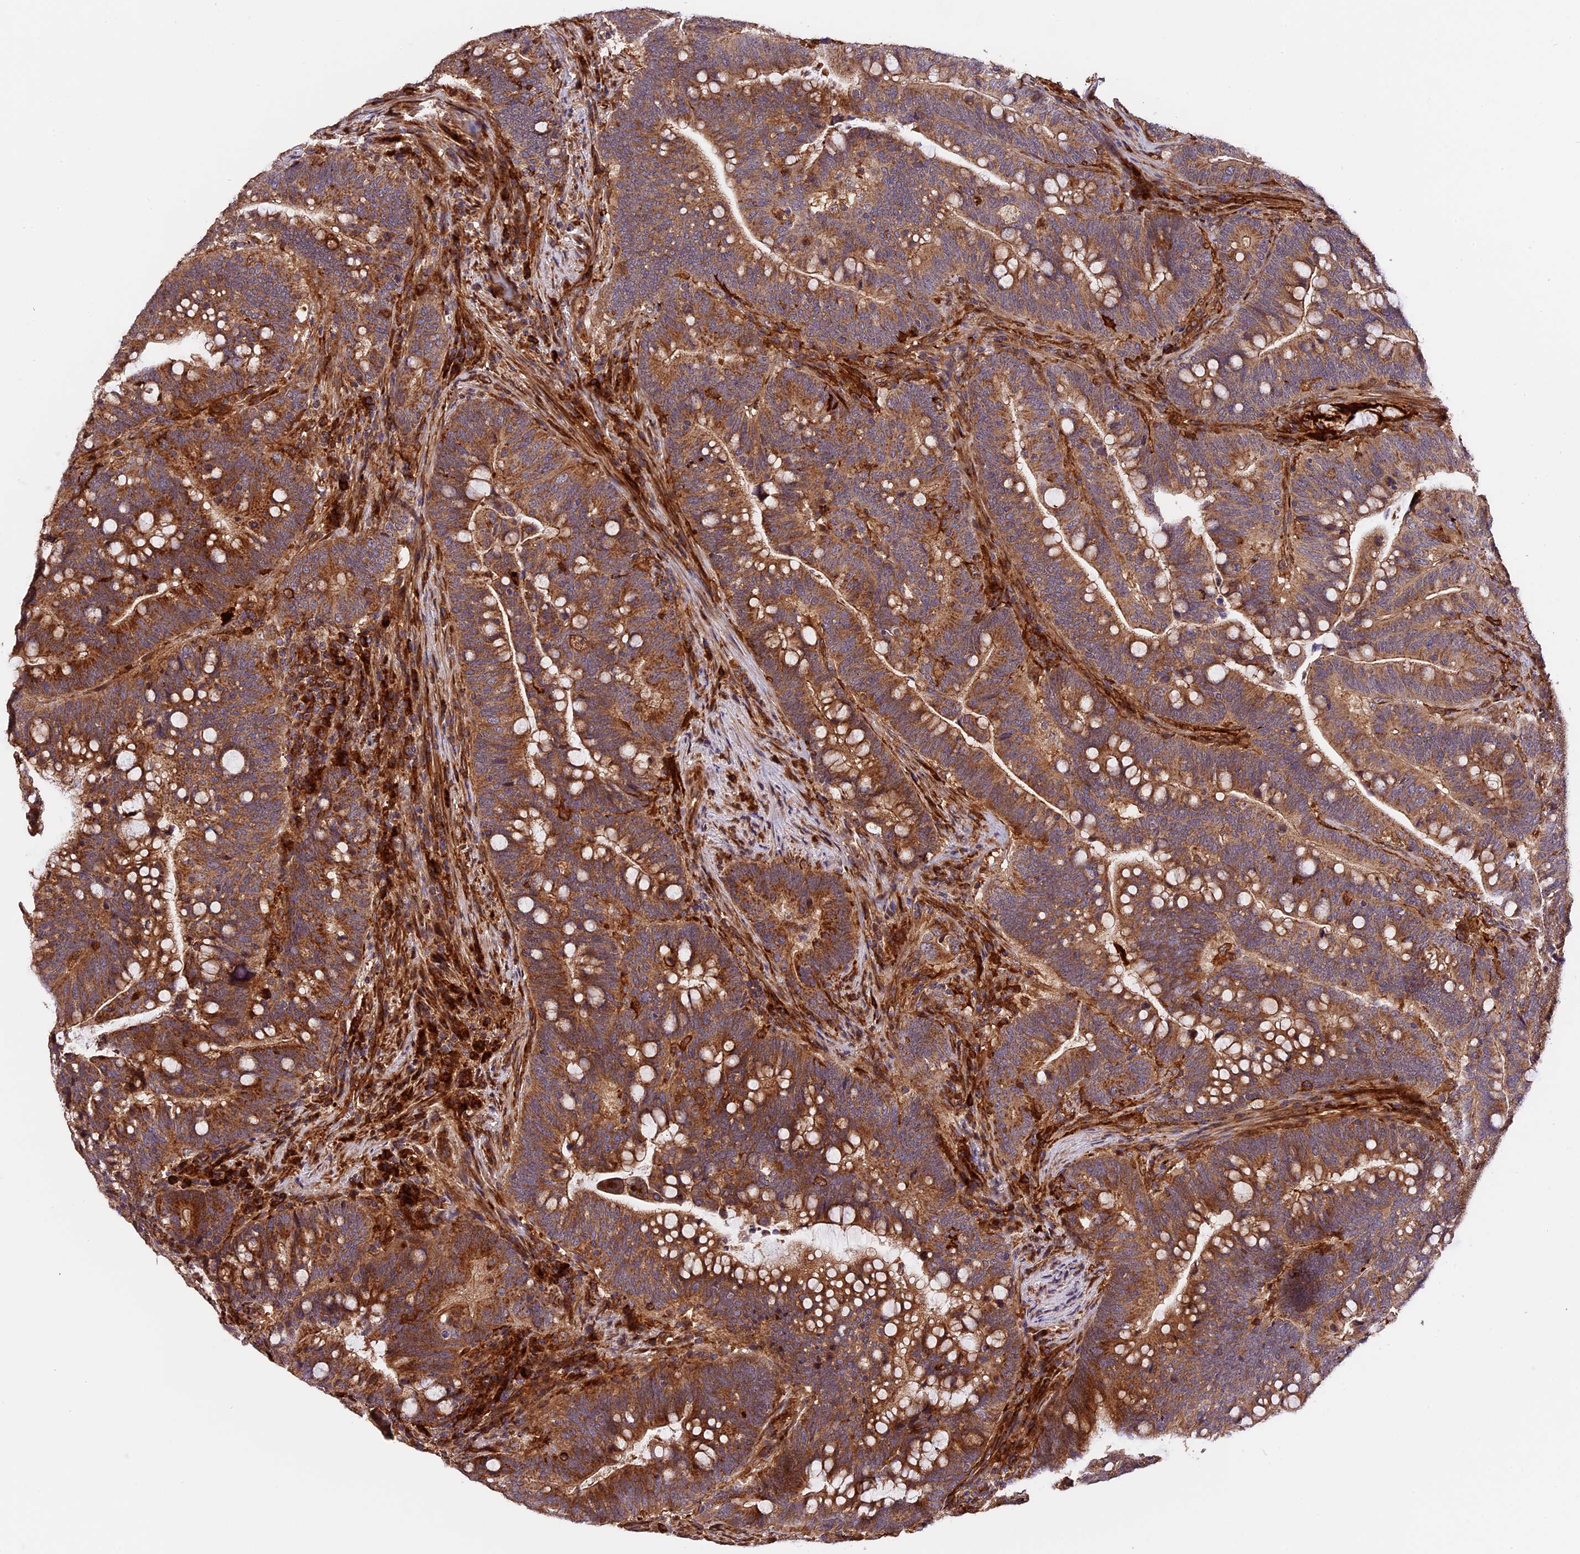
{"staining": {"intensity": "strong", "quantity": ">75%", "location": "cytoplasmic/membranous"}, "tissue": "colorectal cancer", "cell_type": "Tumor cells", "image_type": "cancer", "snomed": [{"axis": "morphology", "description": "Normal tissue, NOS"}, {"axis": "morphology", "description": "Adenocarcinoma, NOS"}, {"axis": "topography", "description": "Colon"}], "caption": "A brown stain highlights strong cytoplasmic/membranous expression of a protein in colorectal adenocarcinoma tumor cells.", "gene": "HERPUD1", "patient": {"sex": "female", "age": 66}}